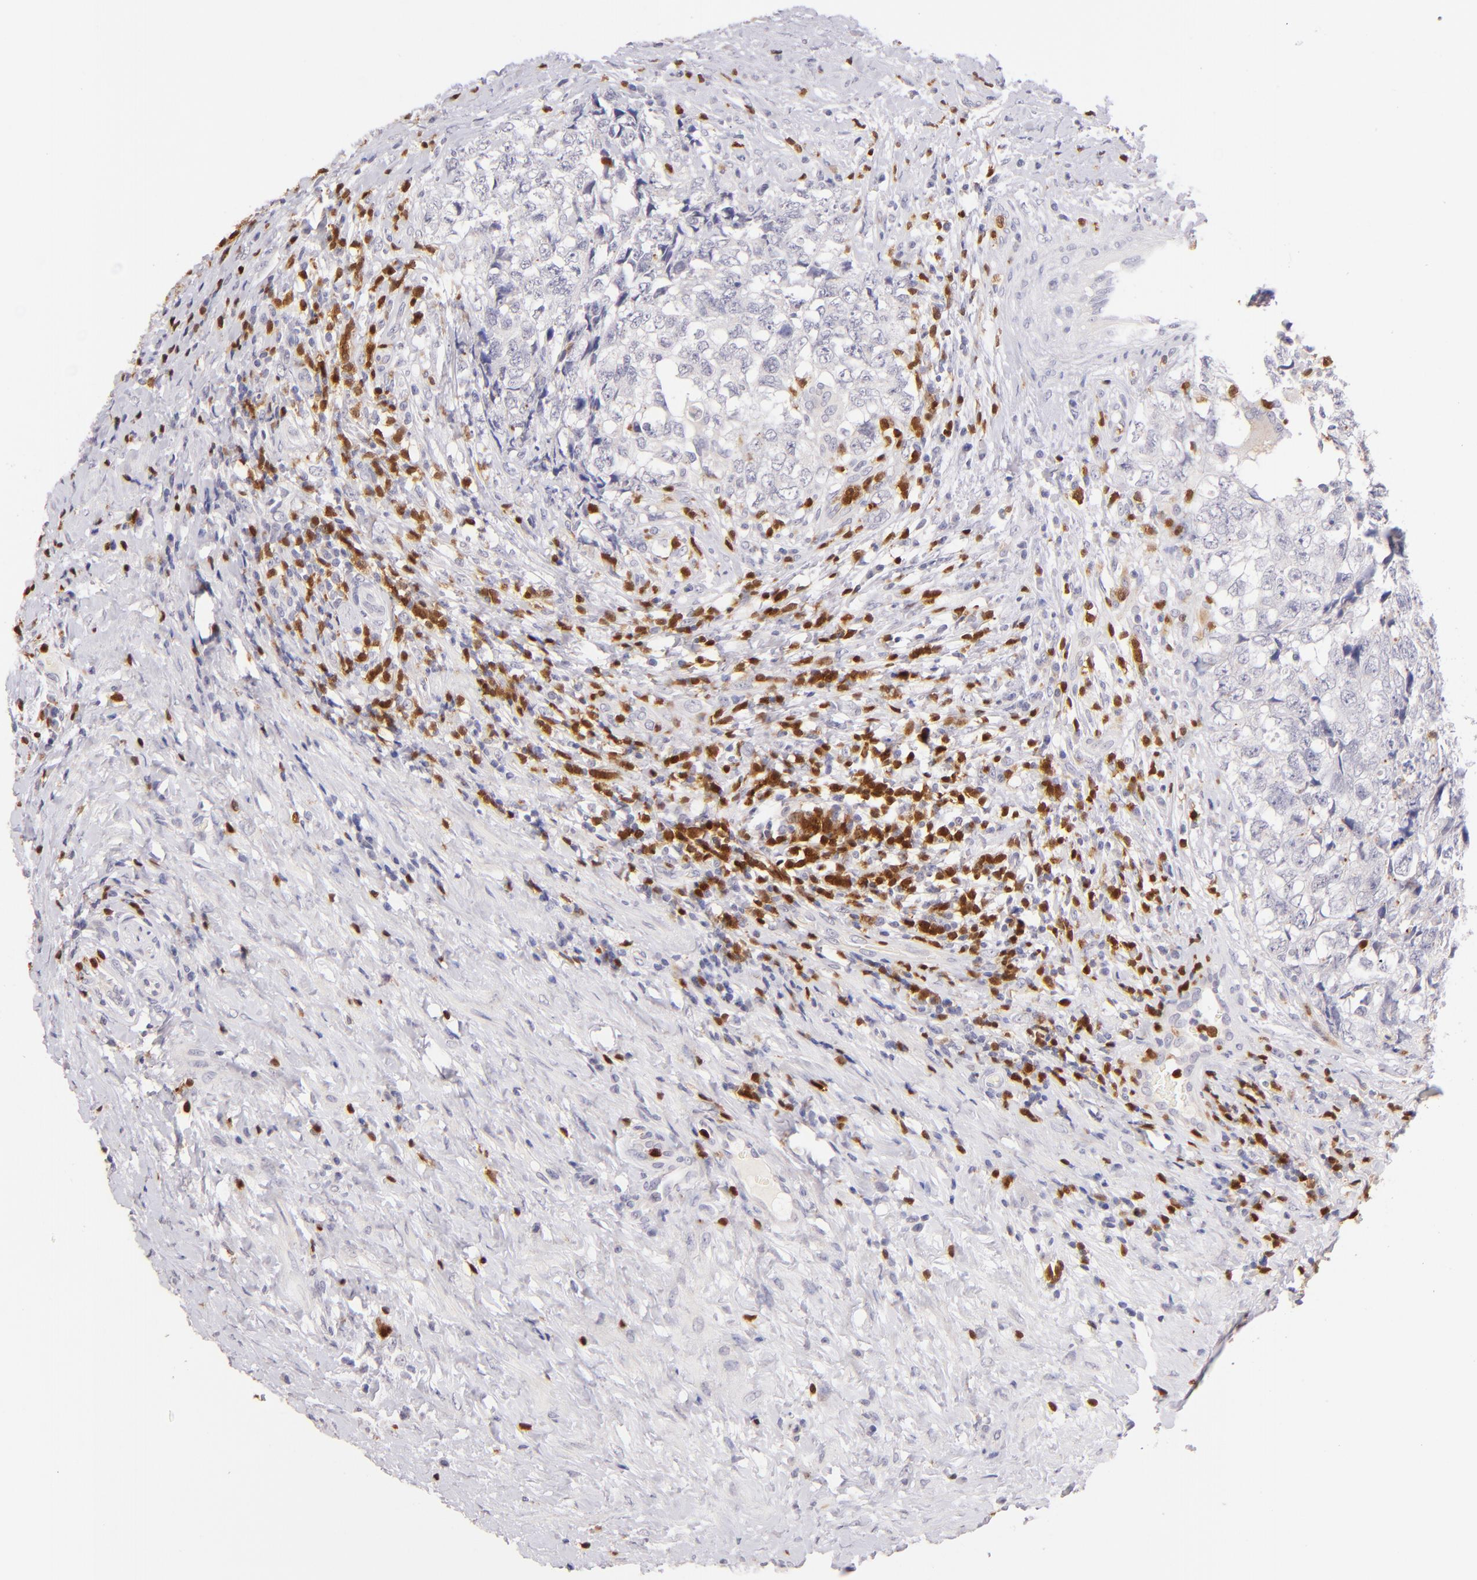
{"staining": {"intensity": "negative", "quantity": "none", "location": "none"}, "tissue": "testis cancer", "cell_type": "Tumor cells", "image_type": "cancer", "snomed": [{"axis": "morphology", "description": "Carcinoma, Embryonal, NOS"}, {"axis": "topography", "description": "Testis"}], "caption": "DAB (3,3'-diaminobenzidine) immunohistochemical staining of testis cancer (embryonal carcinoma) reveals no significant expression in tumor cells.", "gene": "ZAP70", "patient": {"sex": "male", "age": 31}}